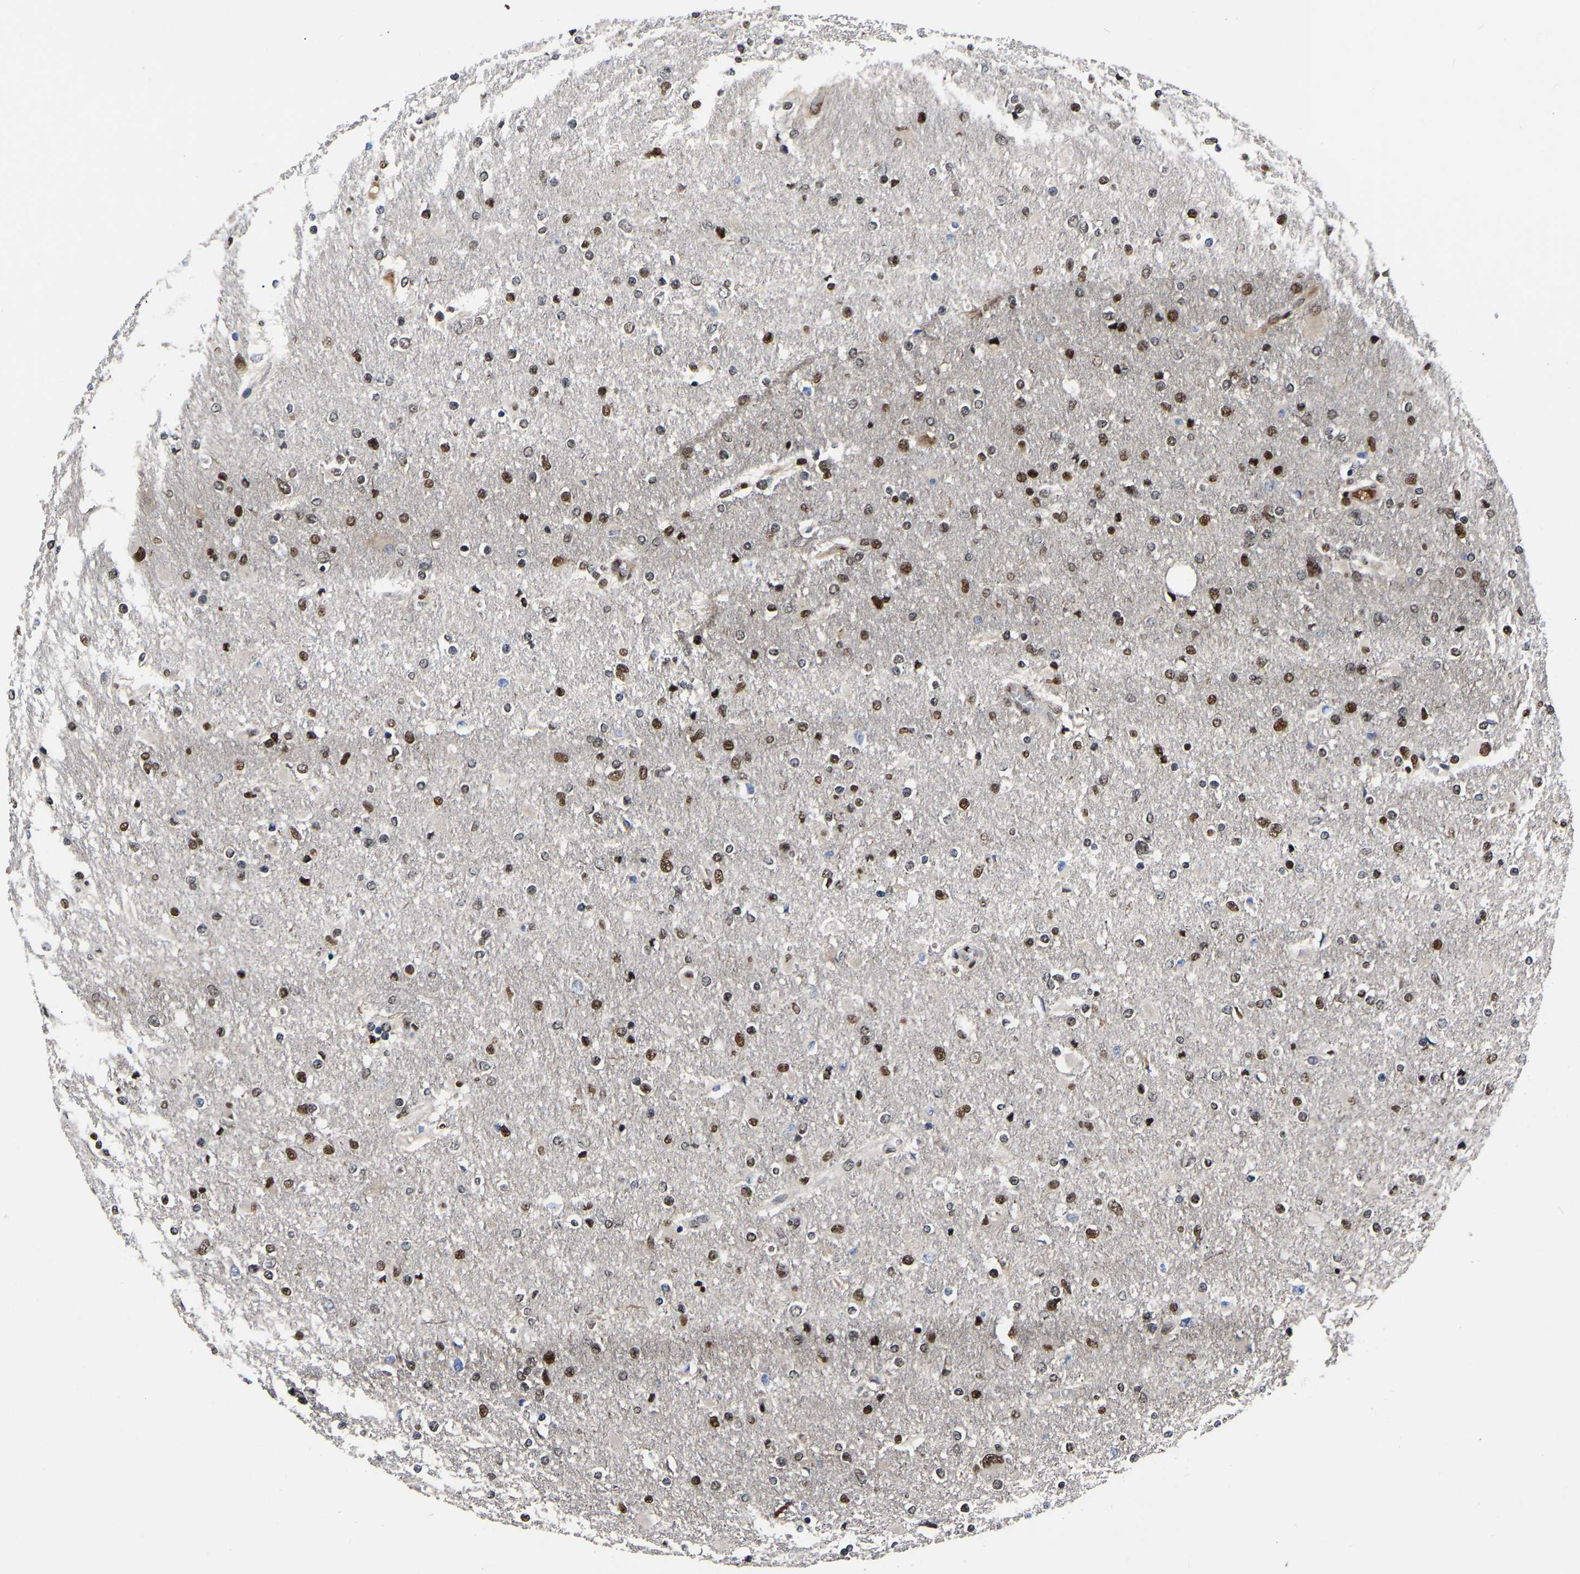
{"staining": {"intensity": "moderate", "quantity": "25%-75%", "location": "nuclear"}, "tissue": "glioma", "cell_type": "Tumor cells", "image_type": "cancer", "snomed": [{"axis": "morphology", "description": "Glioma, malignant, High grade"}, {"axis": "topography", "description": "Cerebral cortex"}], "caption": "Immunohistochemistry (DAB (3,3'-diaminobenzidine)) staining of malignant high-grade glioma demonstrates moderate nuclear protein positivity in about 25%-75% of tumor cells.", "gene": "TRIM35", "patient": {"sex": "female", "age": 36}}